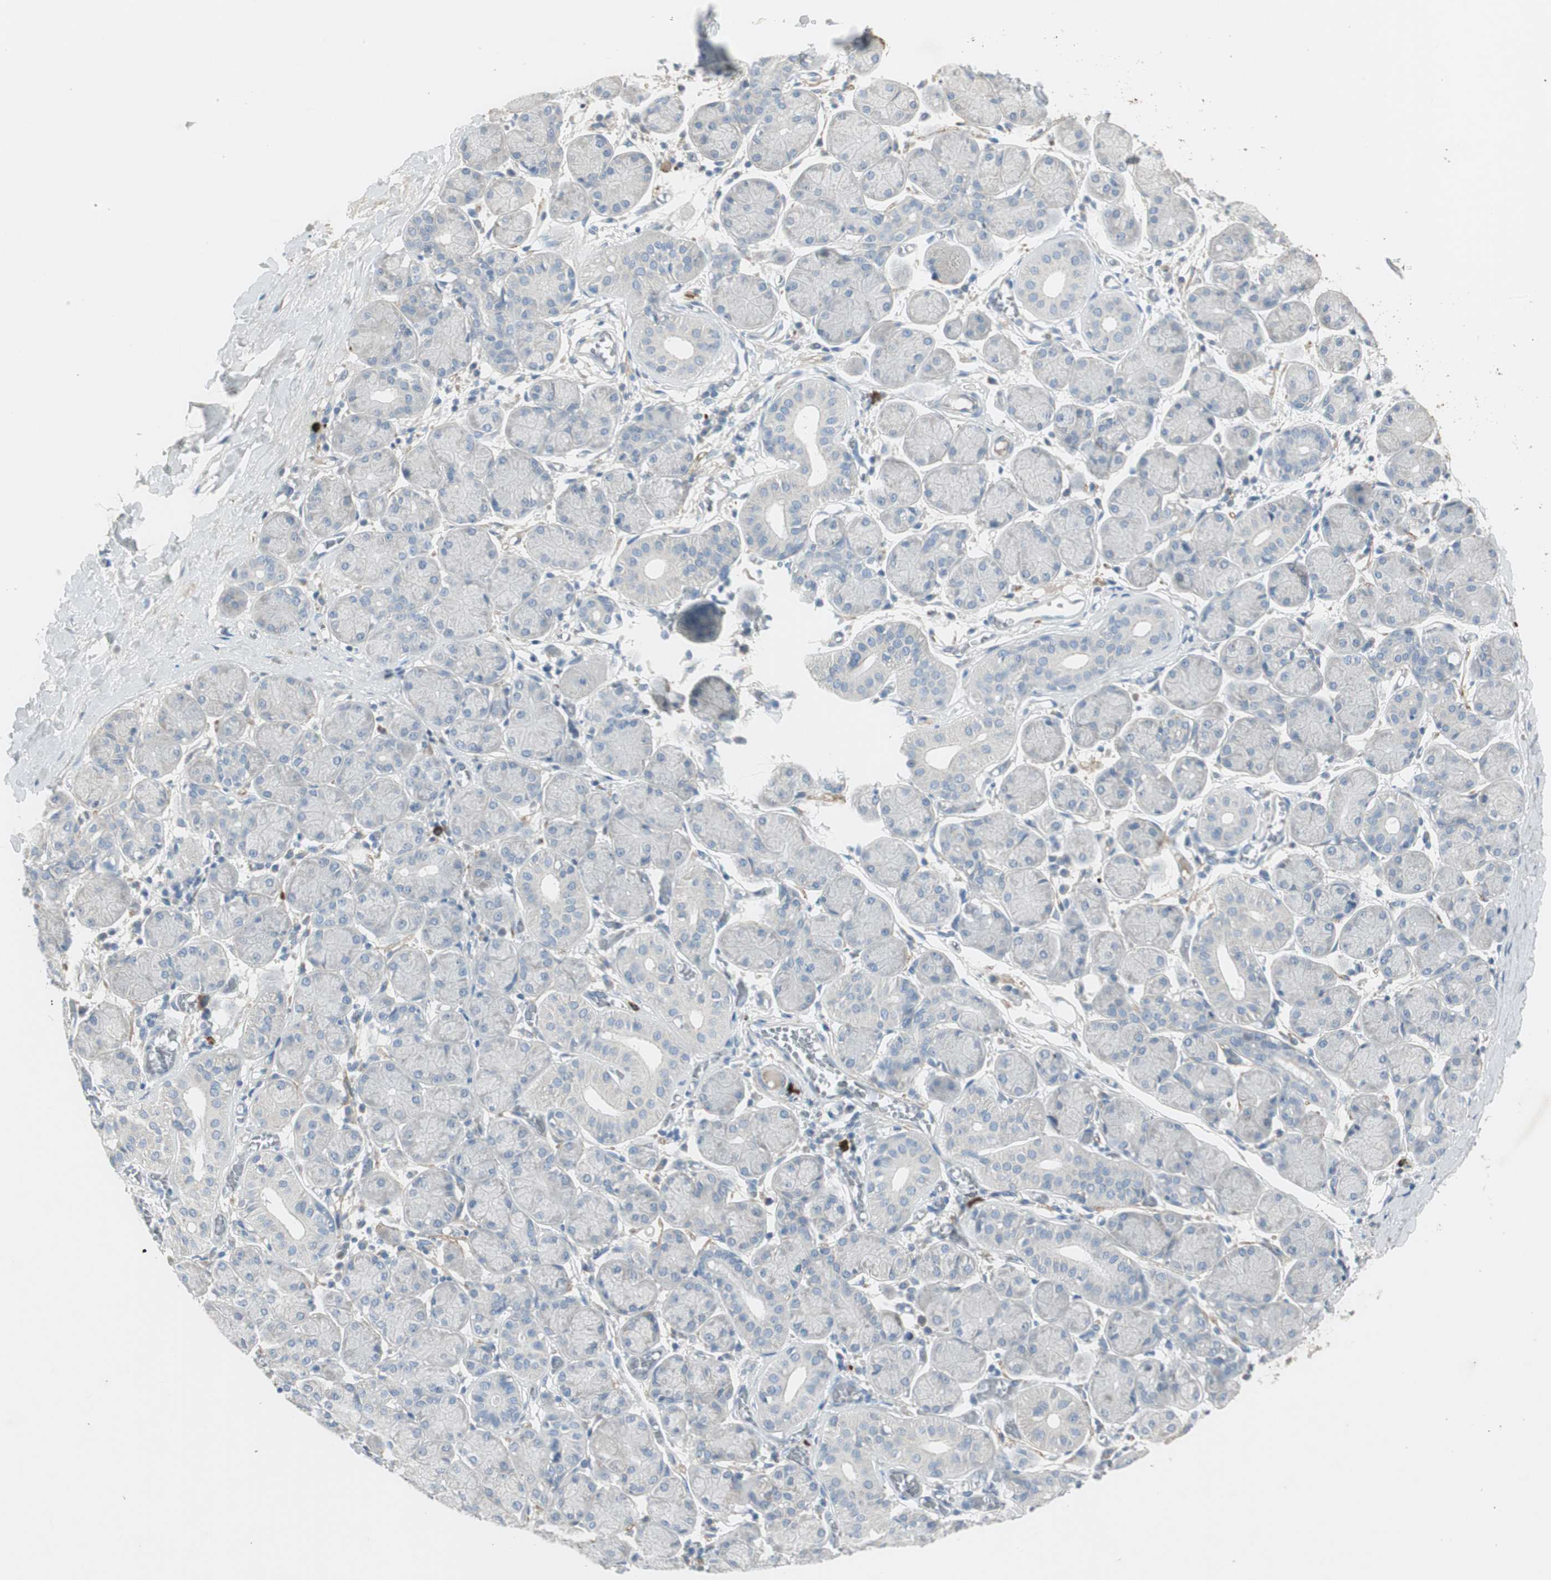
{"staining": {"intensity": "negative", "quantity": "none", "location": "none"}, "tissue": "salivary gland", "cell_type": "Glandular cells", "image_type": "normal", "snomed": [{"axis": "morphology", "description": "Normal tissue, NOS"}, {"axis": "topography", "description": "Salivary gland"}], "caption": "DAB (3,3'-diaminobenzidine) immunohistochemical staining of unremarkable human salivary gland displays no significant positivity in glandular cells.", "gene": "MAPRE3", "patient": {"sex": "female", "age": 24}}